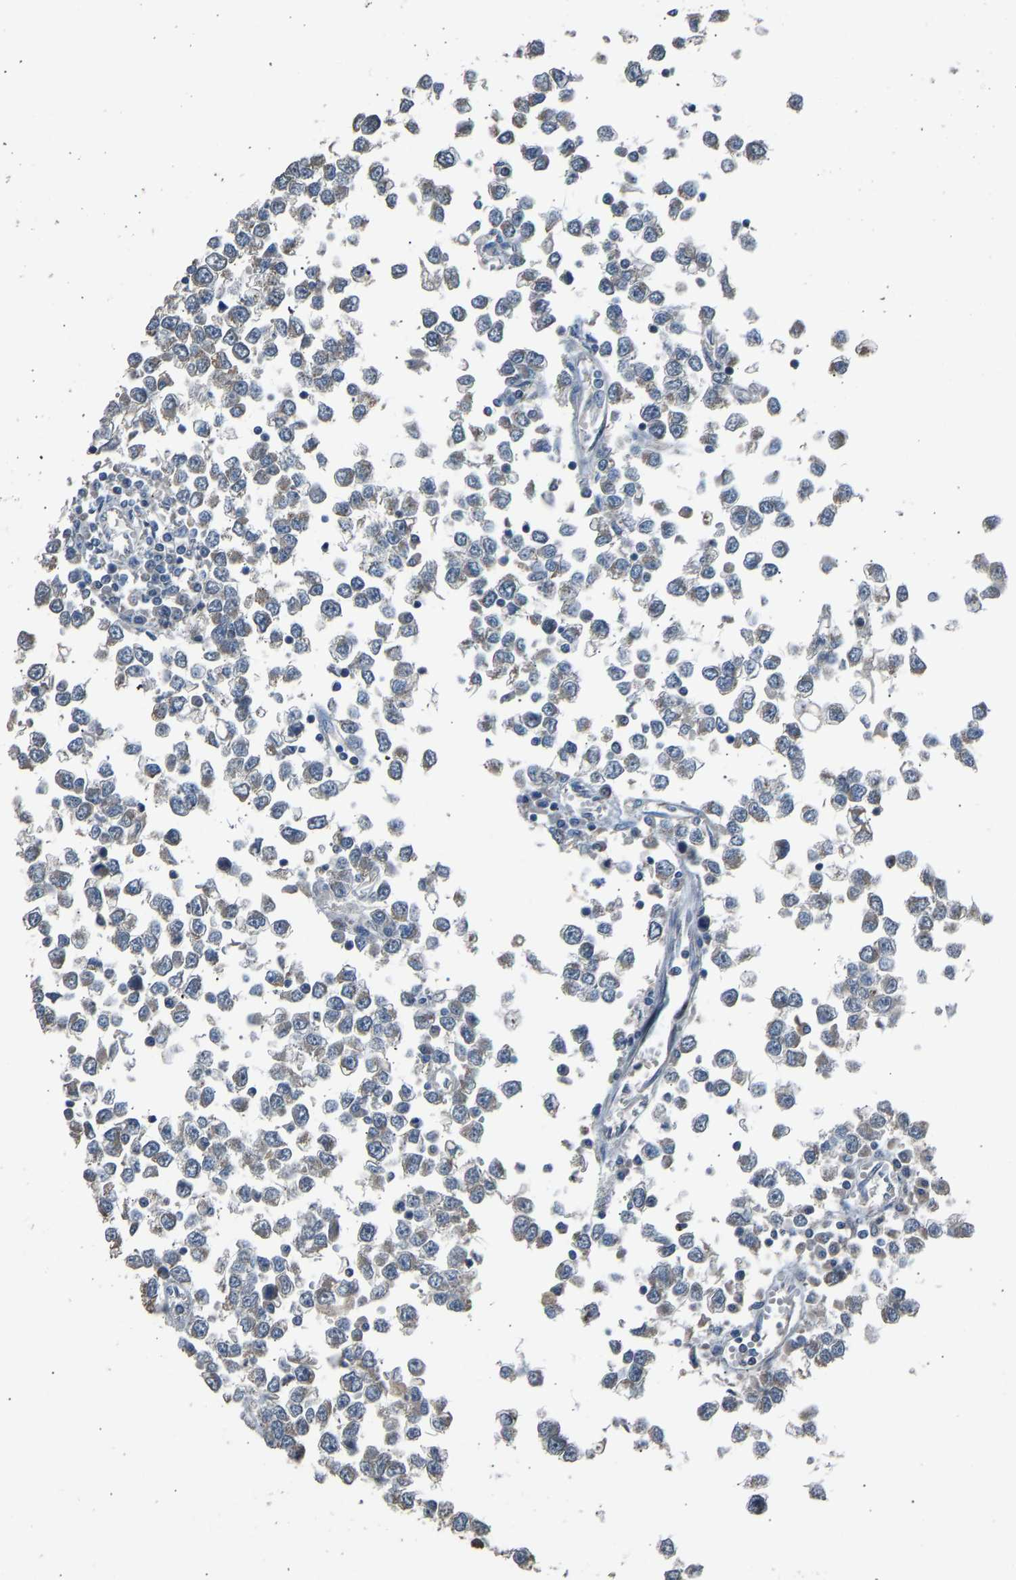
{"staining": {"intensity": "negative", "quantity": "none", "location": "none"}, "tissue": "testis cancer", "cell_type": "Tumor cells", "image_type": "cancer", "snomed": [{"axis": "morphology", "description": "Seminoma, NOS"}, {"axis": "topography", "description": "Testis"}], "caption": "Immunohistochemical staining of human seminoma (testis) shows no significant staining in tumor cells.", "gene": "TGFBR3", "patient": {"sex": "male", "age": 65}}